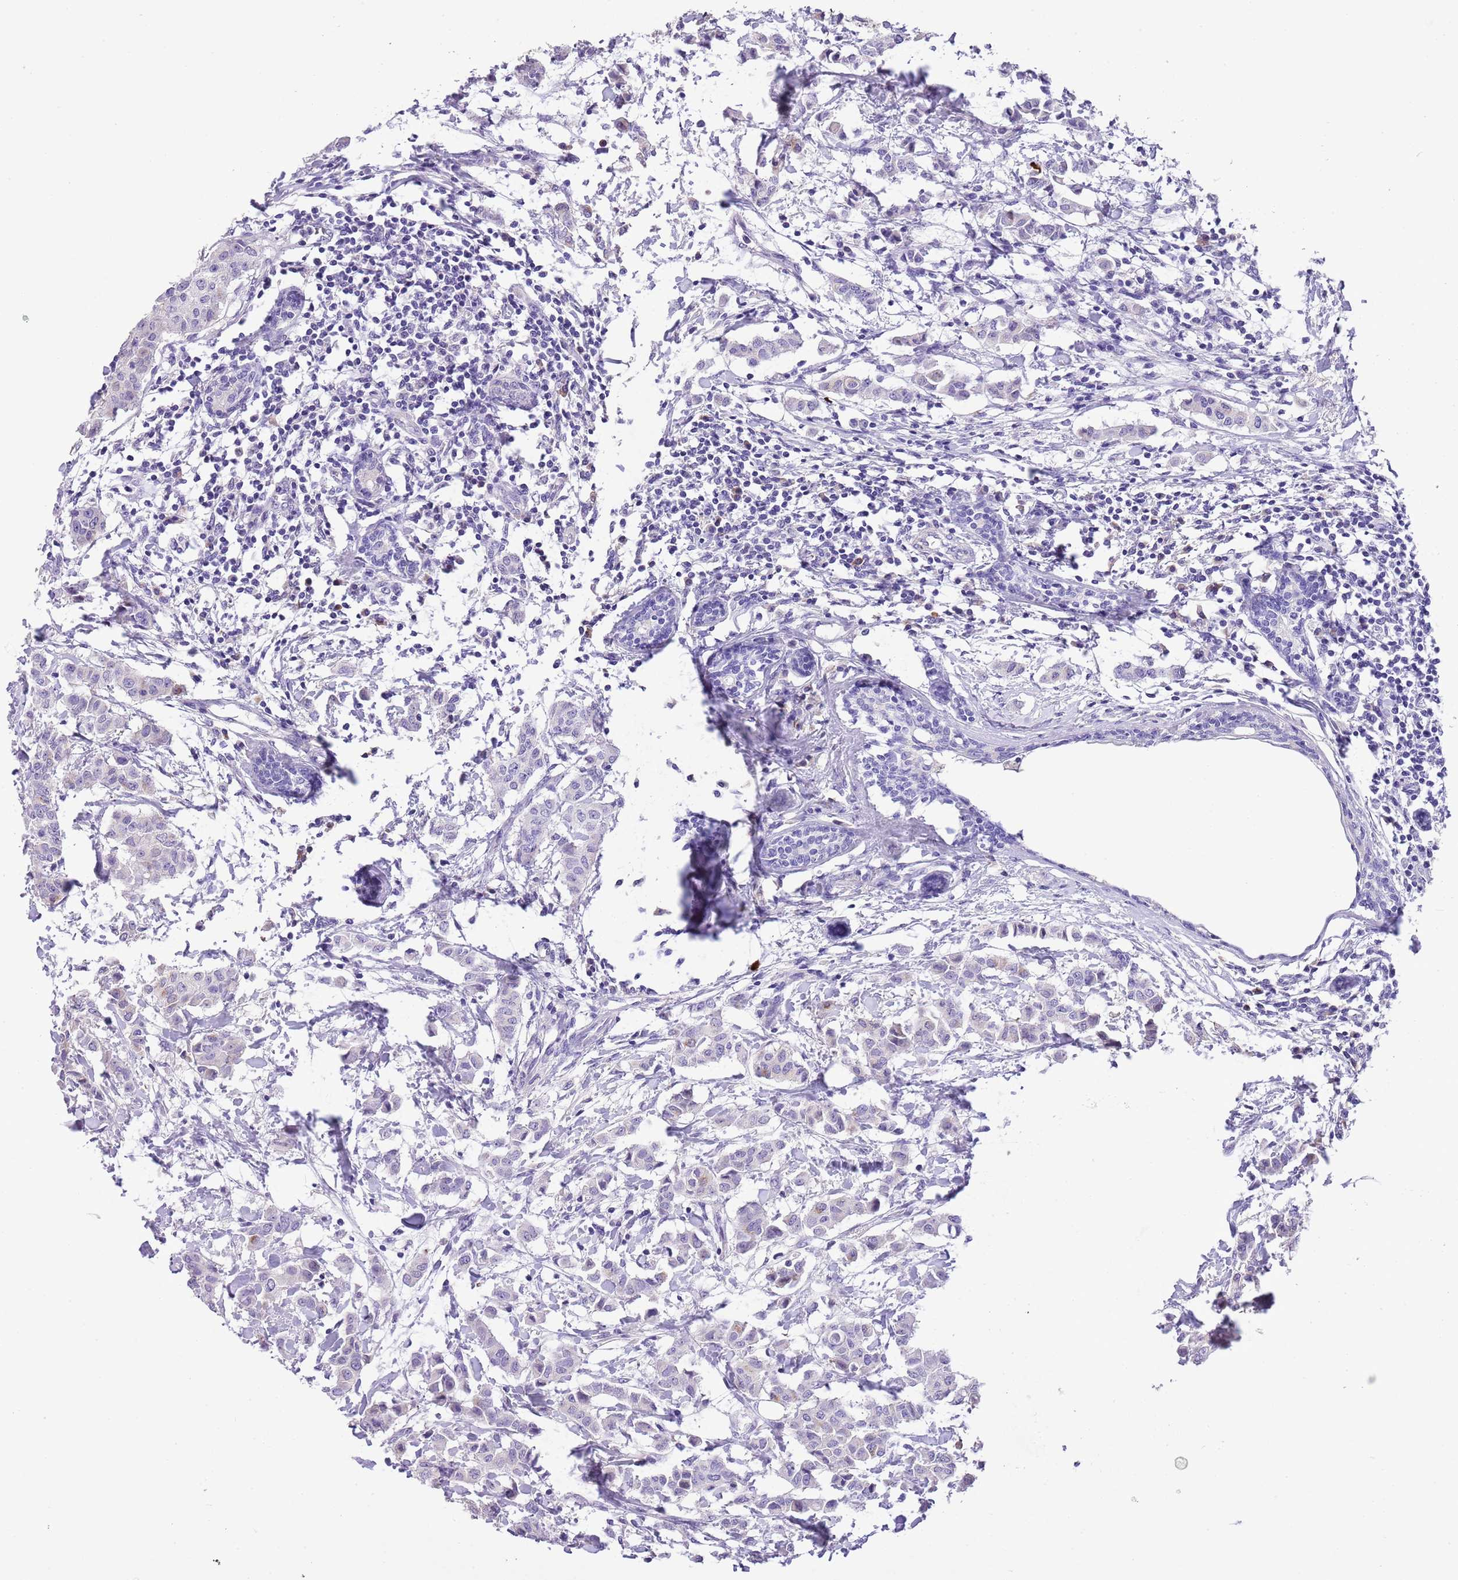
{"staining": {"intensity": "negative", "quantity": "none", "location": "none"}, "tissue": "breast cancer", "cell_type": "Tumor cells", "image_type": "cancer", "snomed": [{"axis": "morphology", "description": "Duct carcinoma"}, {"axis": "topography", "description": "Breast"}], "caption": "This image is of breast cancer (invasive ductal carcinoma) stained with immunohistochemistry (IHC) to label a protein in brown with the nuclei are counter-stained blue. There is no expression in tumor cells.", "gene": "CLEC2A", "patient": {"sex": "female", "age": 40}}